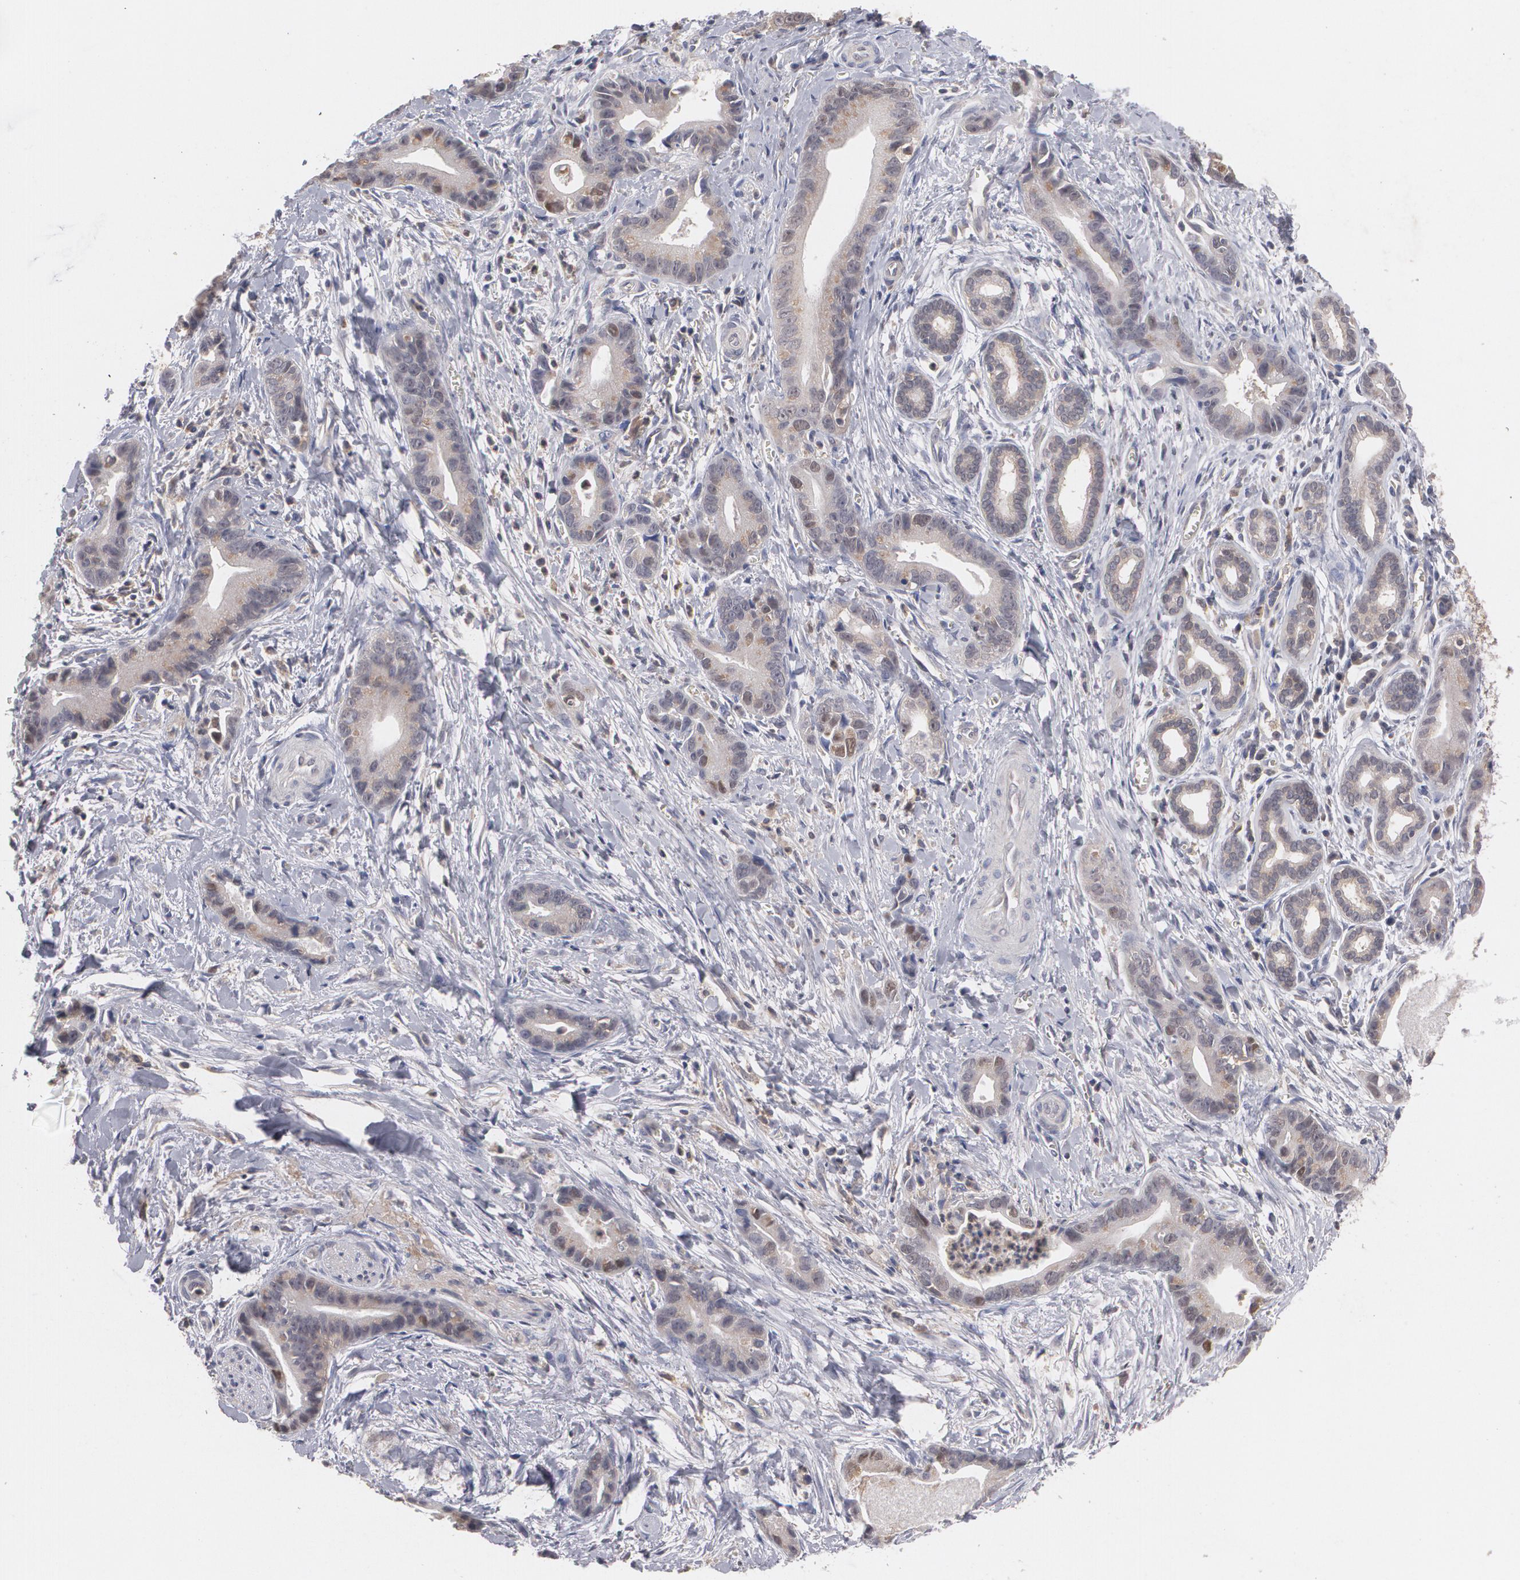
{"staining": {"intensity": "weak", "quantity": "<25%", "location": "cytoplasmic/membranous"}, "tissue": "liver cancer", "cell_type": "Tumor cells", "image_type": "cancer", "snomed": [{"axis": "morphology", "description": "Cholangiocarcinoma"}, {"axis": "topography", "description": "Liver"}], "caption": "Human liver cancer (cholangiocarcinoma) stained for a protein using immunohistochemistry exhibits no positivity in tumor cells.", "gene": "HTT", "patient": {"sex": "female", "age": 55}}